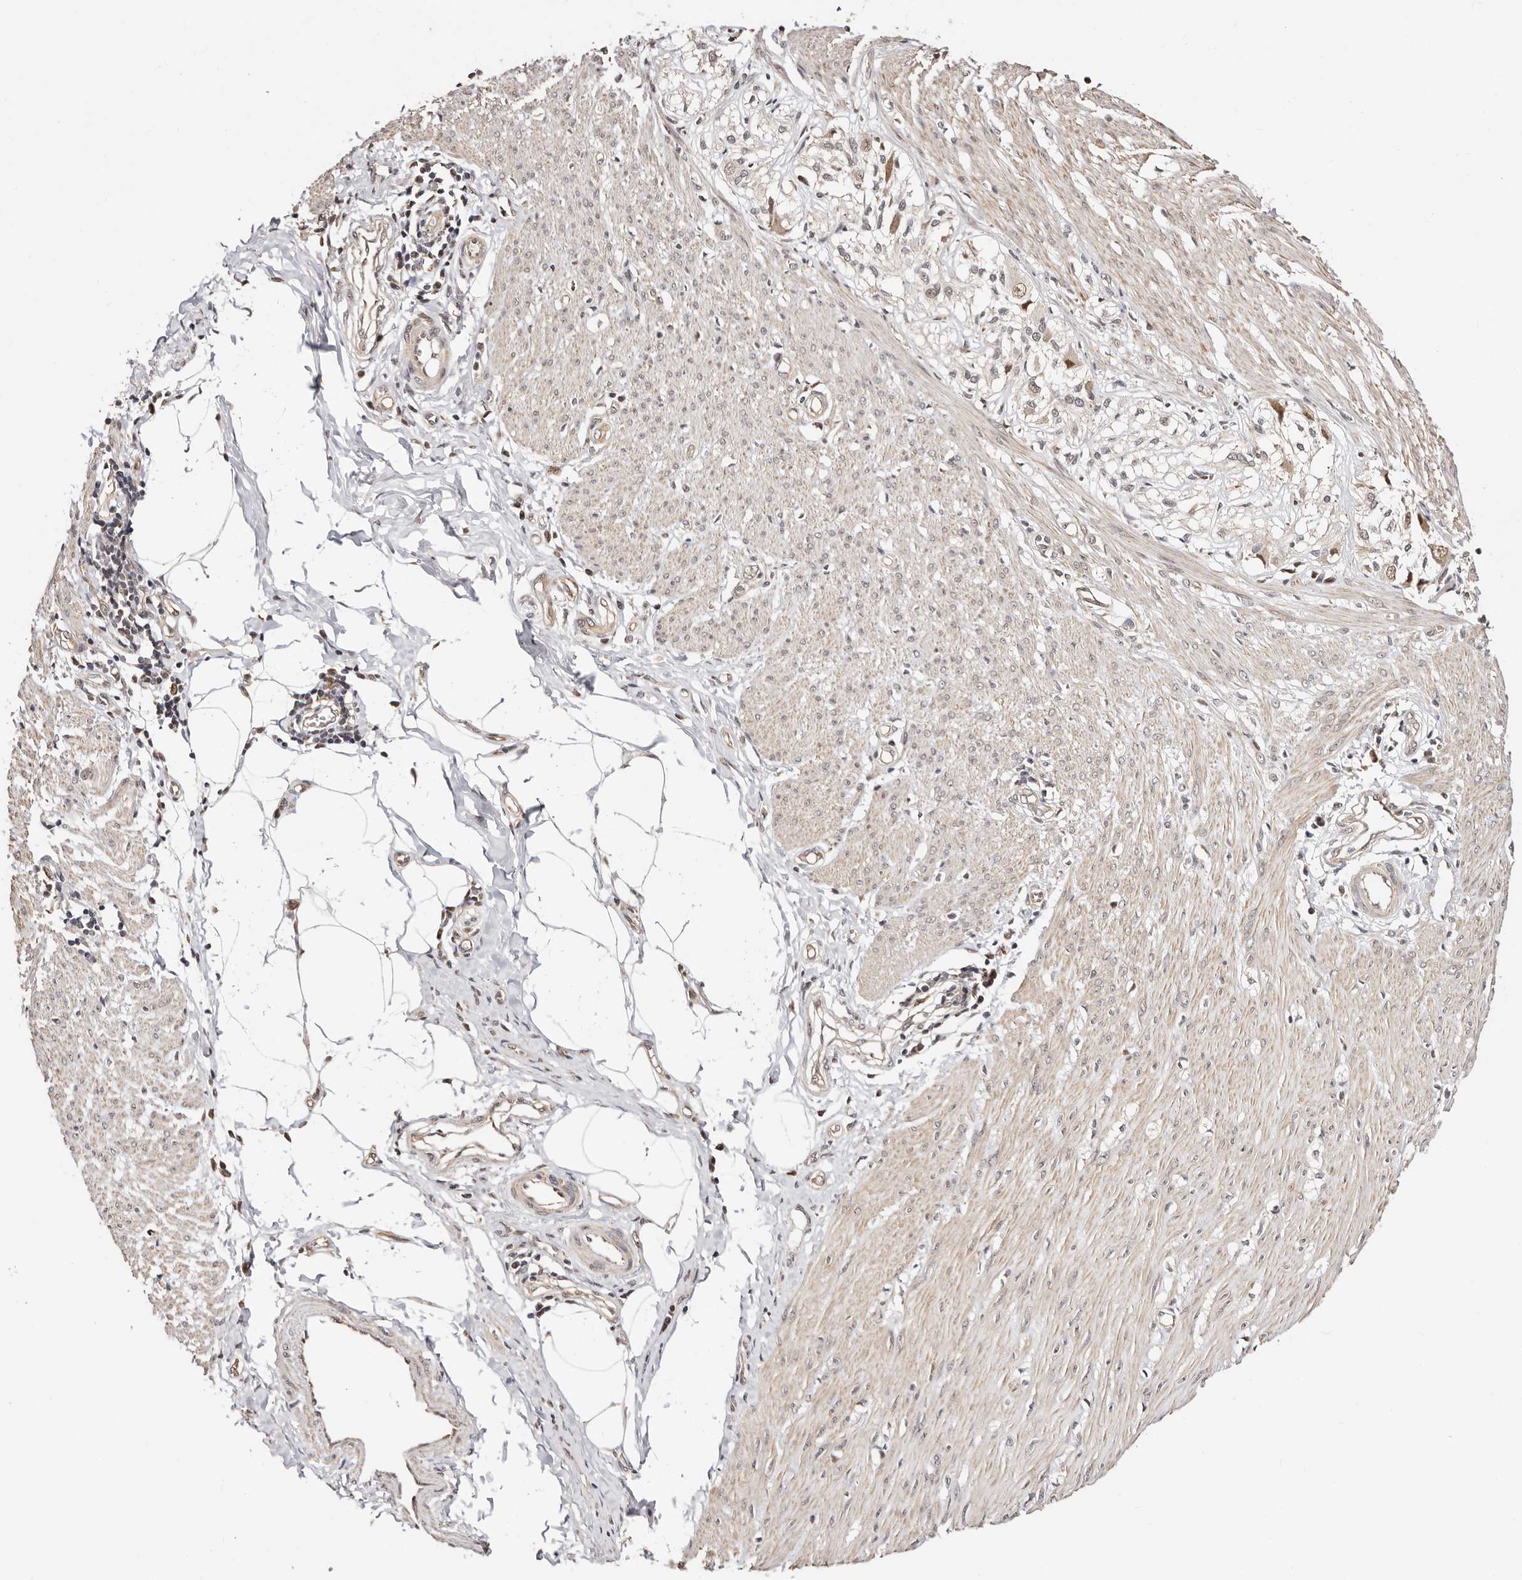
{"staining": {"intensity": "weak", "quantity": "<25%", "location": "cytoplasmic/membranous"}, "tissue": "smooth muscle", "cell_type": "Smooth muscle cells", "image_type": "normal", "snomed": [{"axis": "morphology", "description": "Normal tissue, NOS"}, {"axis": "morphology", "description": "Adenocarcinoma, NOS"}, {"axis": "topography", "description": "Colon"}, {"axis": "topography", "description": "Peripheral nerve tissue"}], "caption": "High magnification brightfield microscopy of normal smooth muscle stained with DAB (brown) and counterstained with hematoxylin (blue): smooth muscle cells show no significant expression. Nuclei are stained in blue.", "gene": "CTNNBL1", "patient": {"sex": "male", "age": 14}}